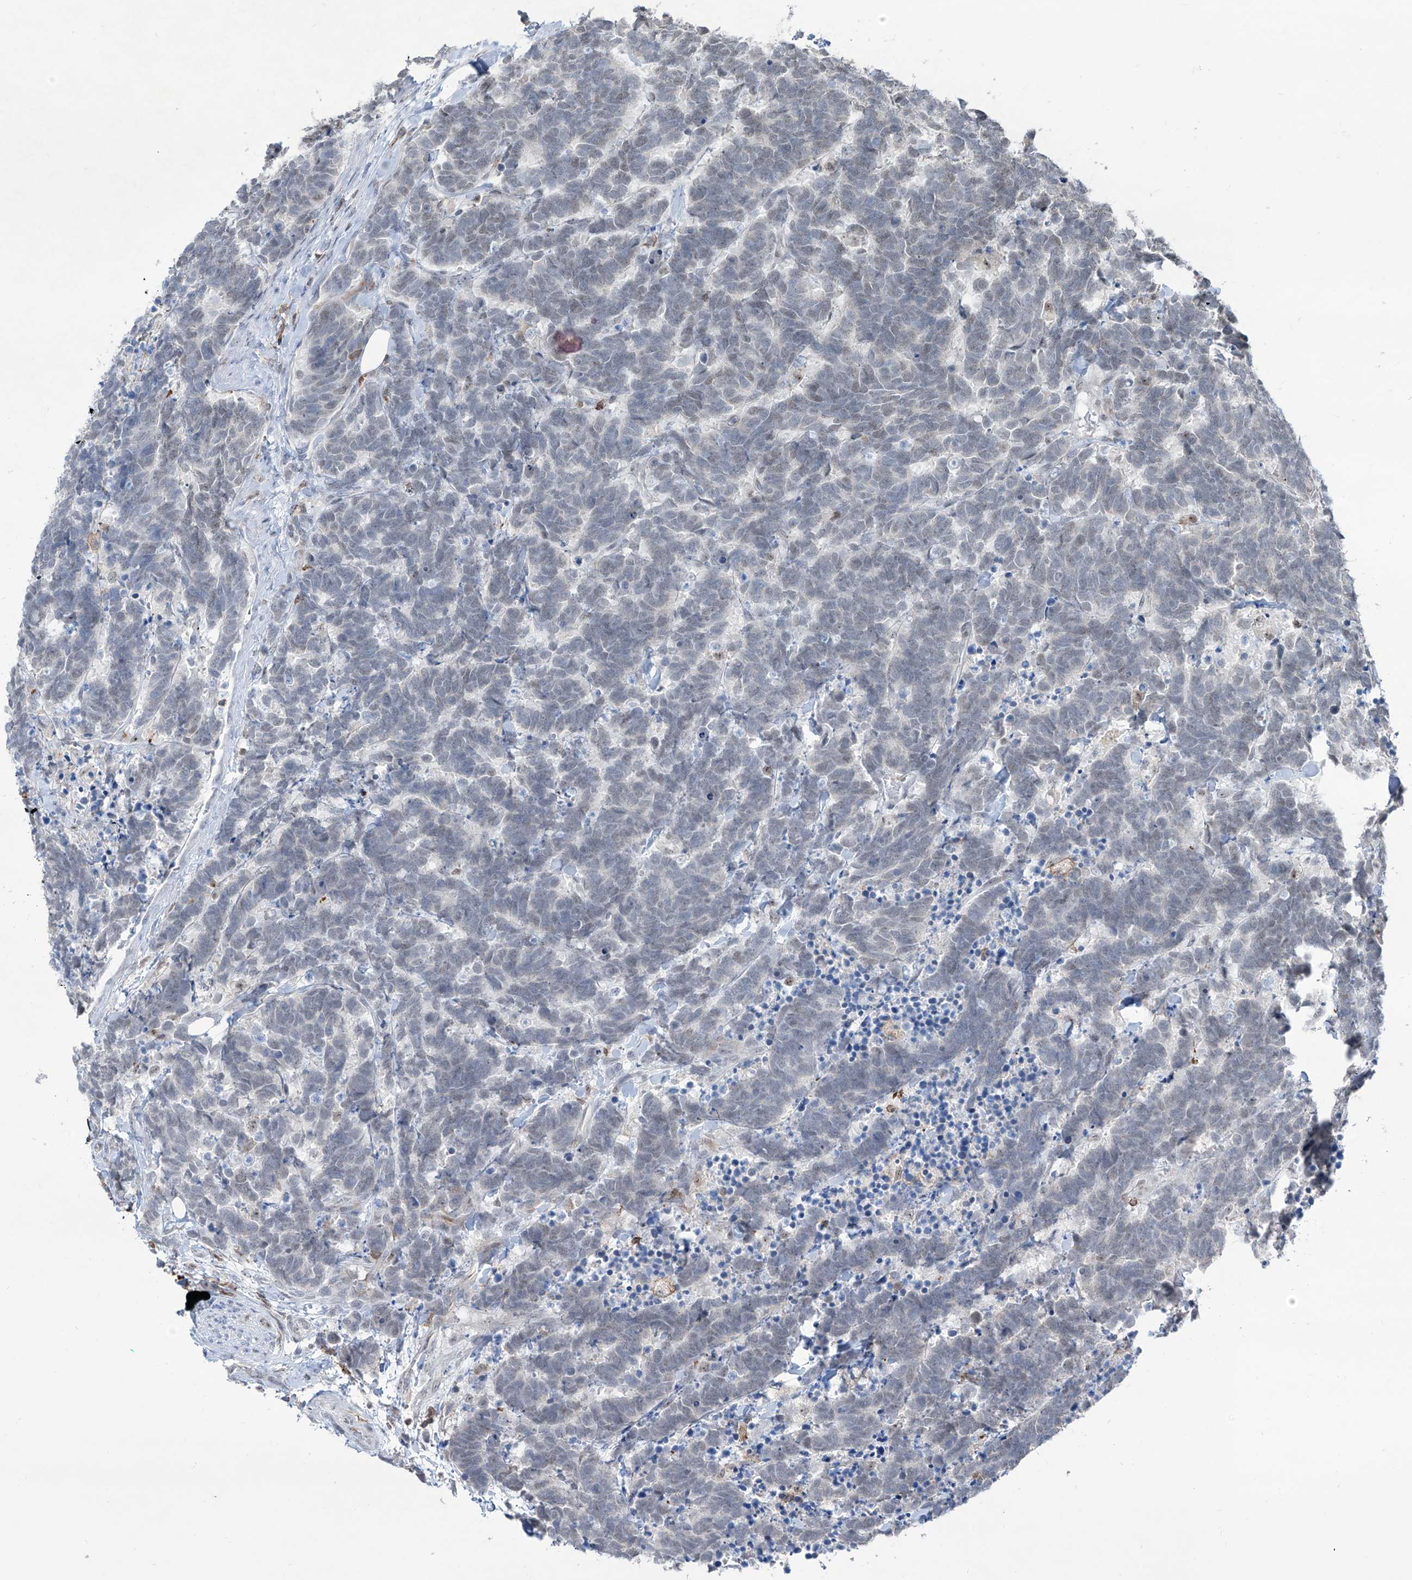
{"staining": {"intensity": "negative", "quantity": "none", "location": "none"}, "tissue": "carcinoid", "cell_type": "Tumor cells", "image_type": "cancer", "snomed": [{"axis": "morphology", "description": "Carcinoma, NOS"}, {"axis": "morphology", "description": "Carcinoid, malignant, NOS"}, {"axis": "topography", "description": "Urinary bladder"}], "caption": "Tumor cells are negative for brown protein staining in malignant carcinoid.", "gene": "ZBTB48", "patient": {"sex": "male", "age": 57}}